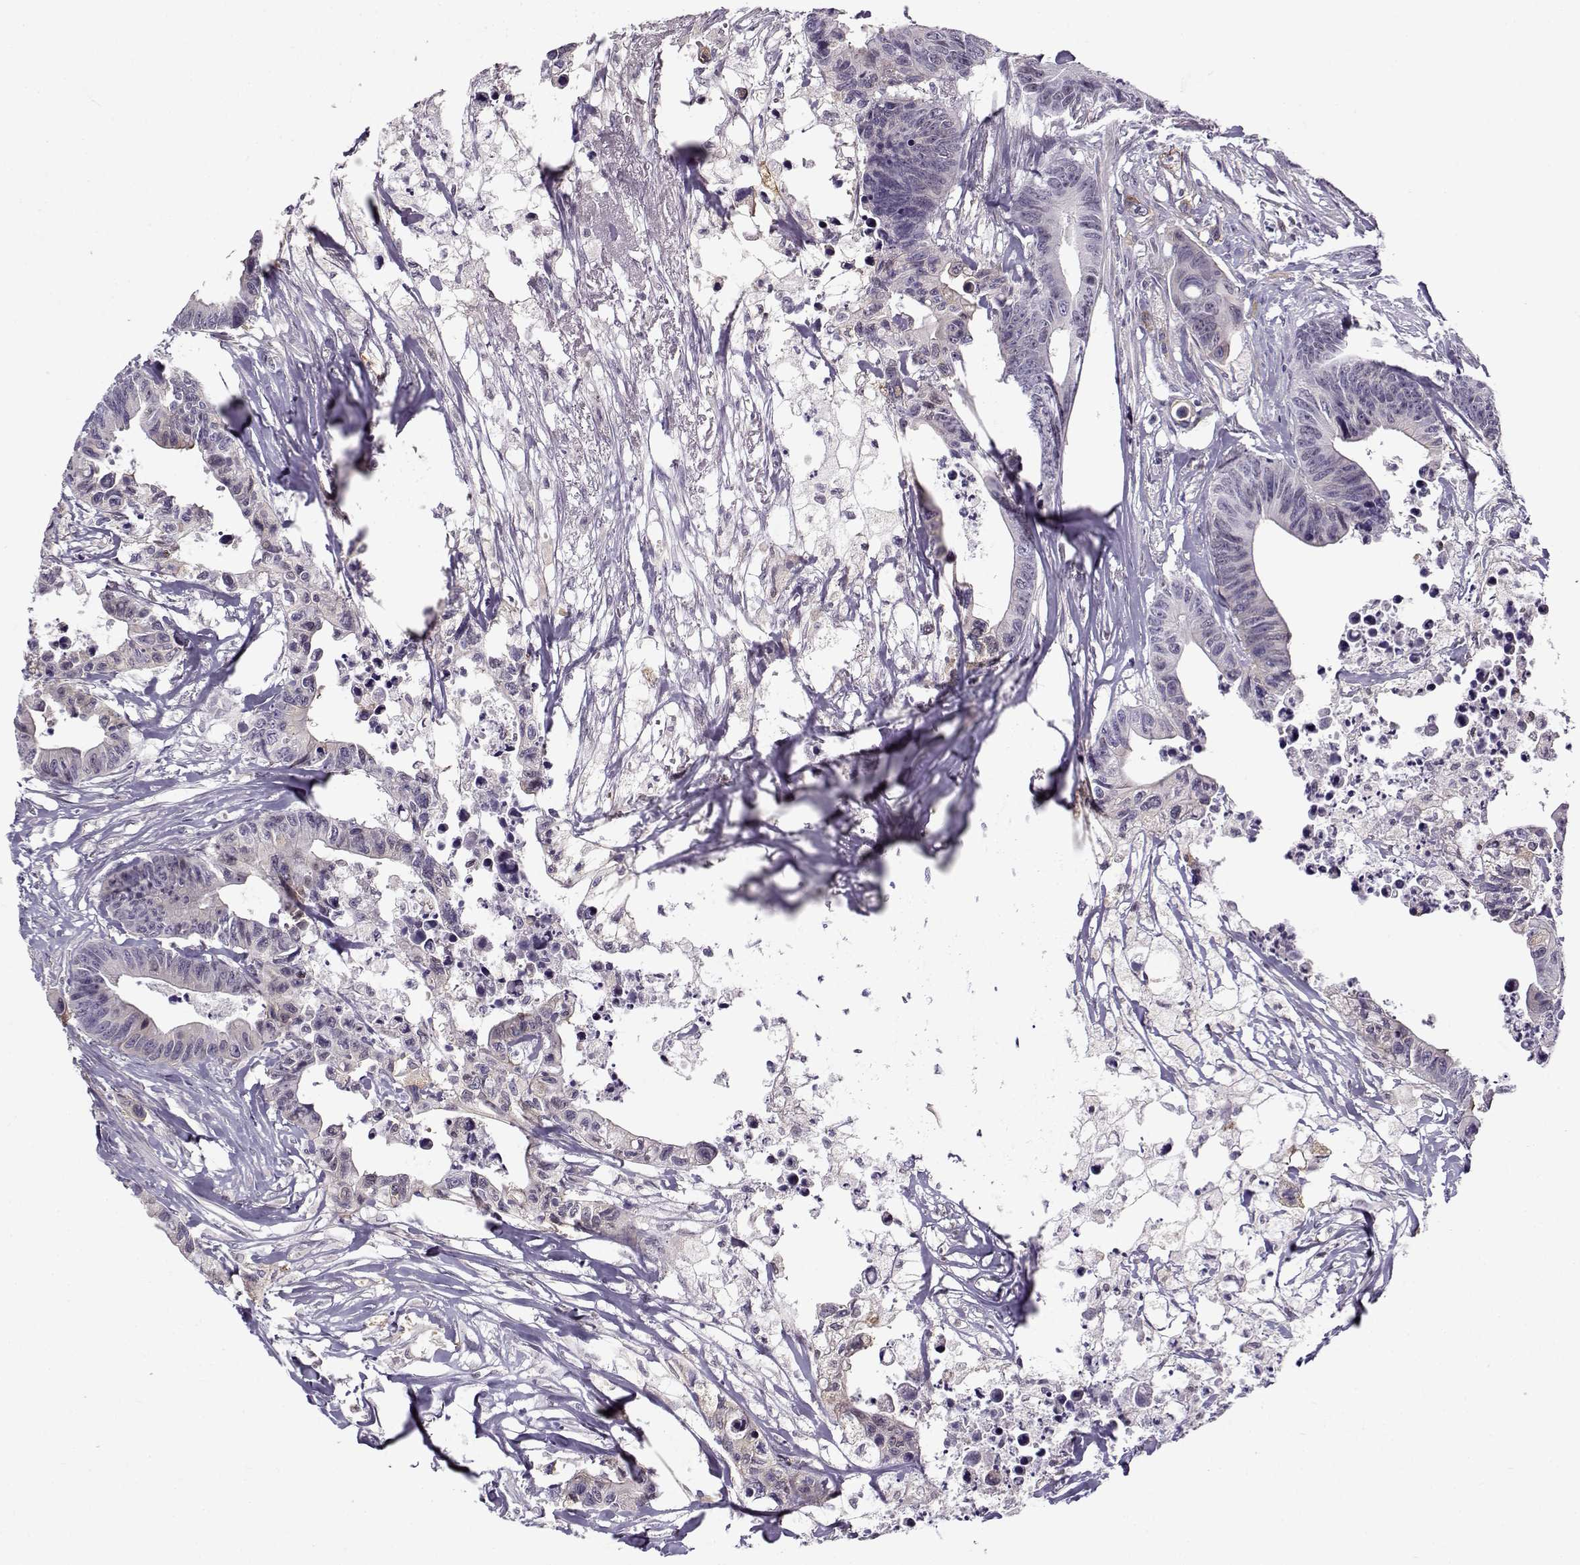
{"staining": {"intensity": "weak", "quantity": "<25%", "location": "nuclear"}, "tissue": "colorectal cancer", "cell_type": "Tumor cells", "image_type": "cancer", "snomed": [{"axis": "morphology", "description": "Adenocarcinoma, NOS"}, {"axis": "topography", "description": "Colon"}], "caption": "The photomicrograph exhibits no significant staining in tumor cells of adenocarcinoma (colorectal).", "gene": "BACH1", "patient": {"sex": "female", "age": 87}}